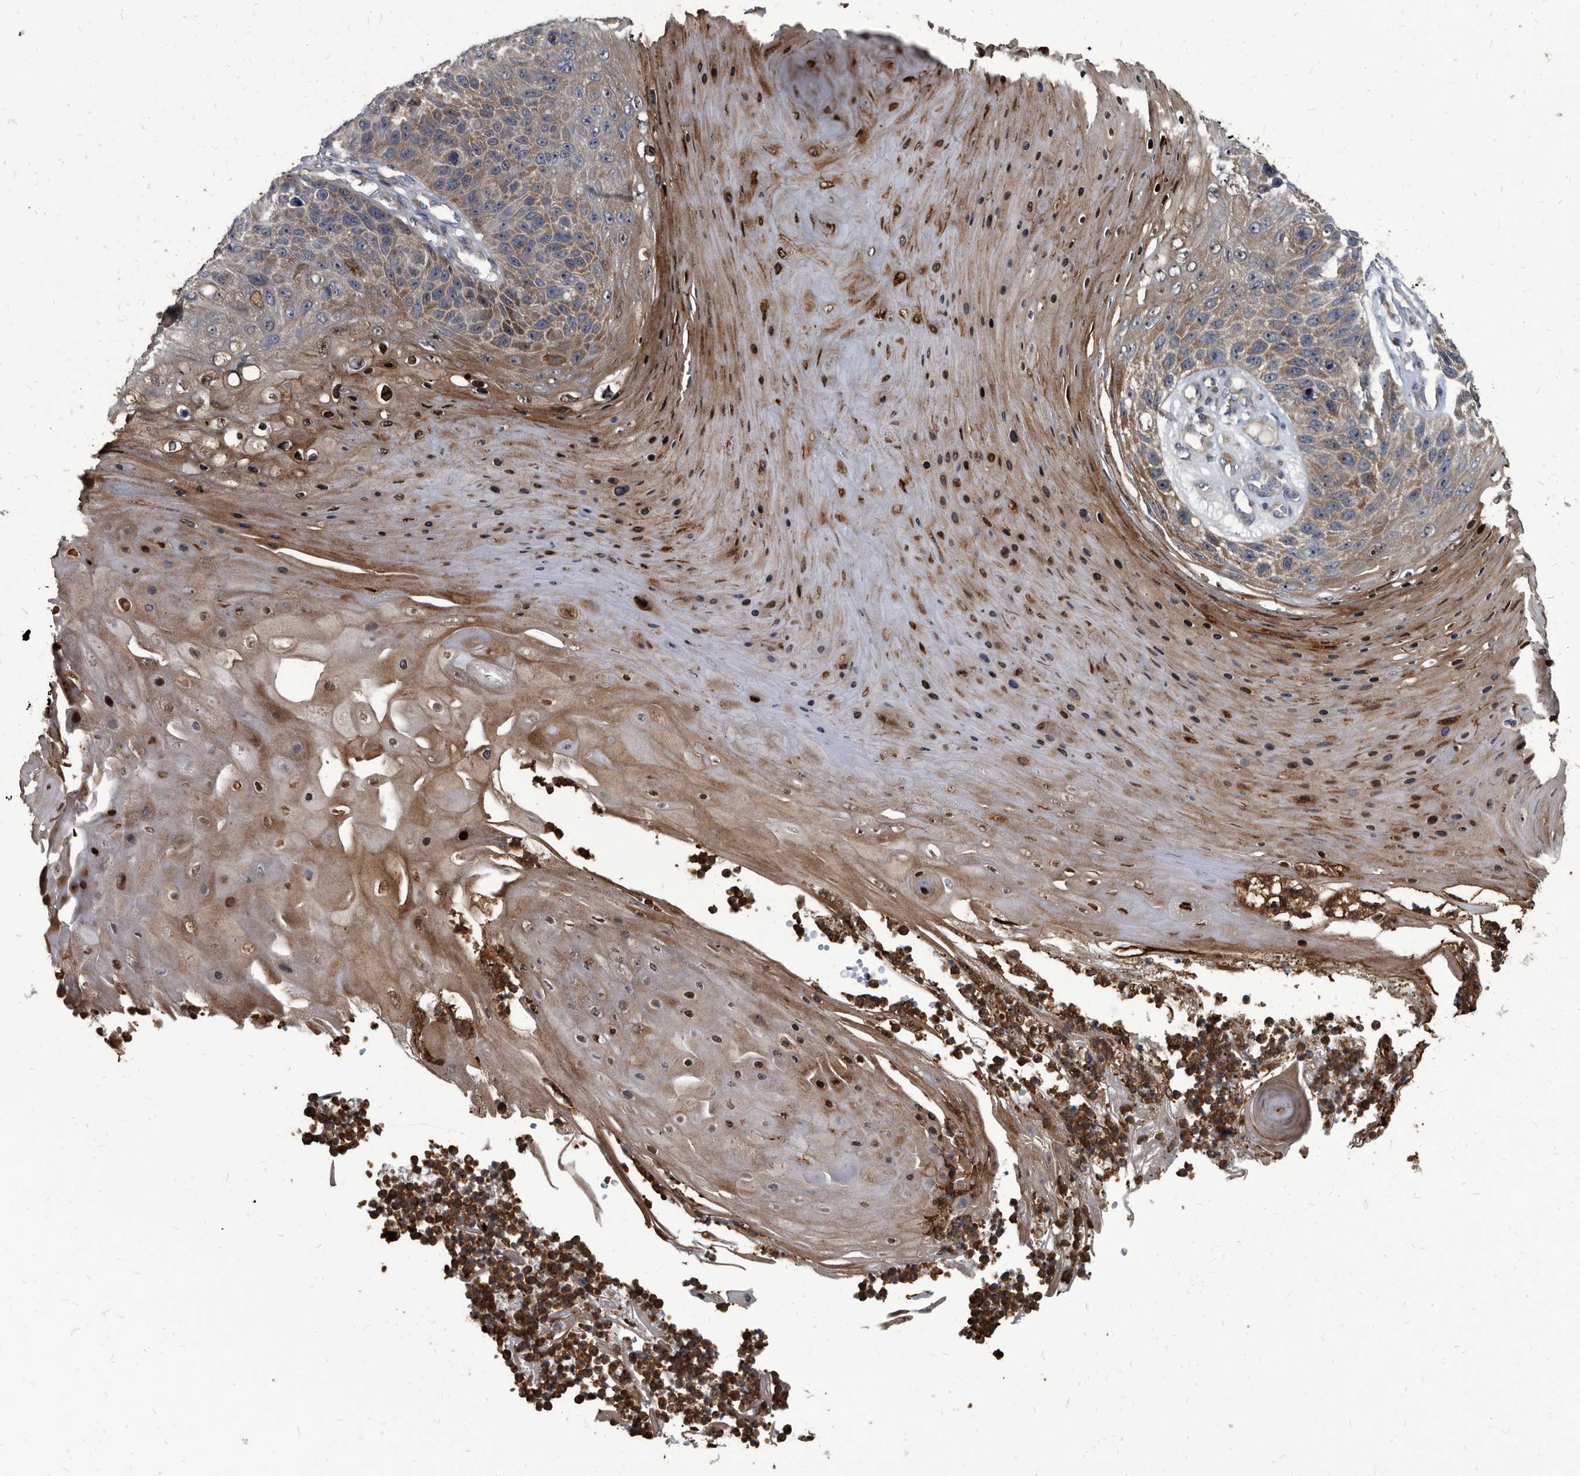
{"staining": {"intensity": "moderate", "quantity": "<25%", "location": "cytoplasmic/membranous"}, "tissue": "skin cancer", "cell_type": "Tumor cells", "image_type": "cancer", "snomed": [{"axis": "morphology", "description": "Squamous cell carcinoma, NOS"}, {"axis": "topography", "description": "Skin"}], "caption": "Immunohistochemistry micrograph of neoplastic tissue: human skin squamous cell carcinoma stained using immunohistochemistry (IHC) demonstrates low levels of moderate protein expression localized specifically in the cytoplasmic/membranous of tumor cells, appearing as a cytoplasmic/membranous brown color.", "gene": "CDV3", "patient": {"sex": "female", "age": 88}}